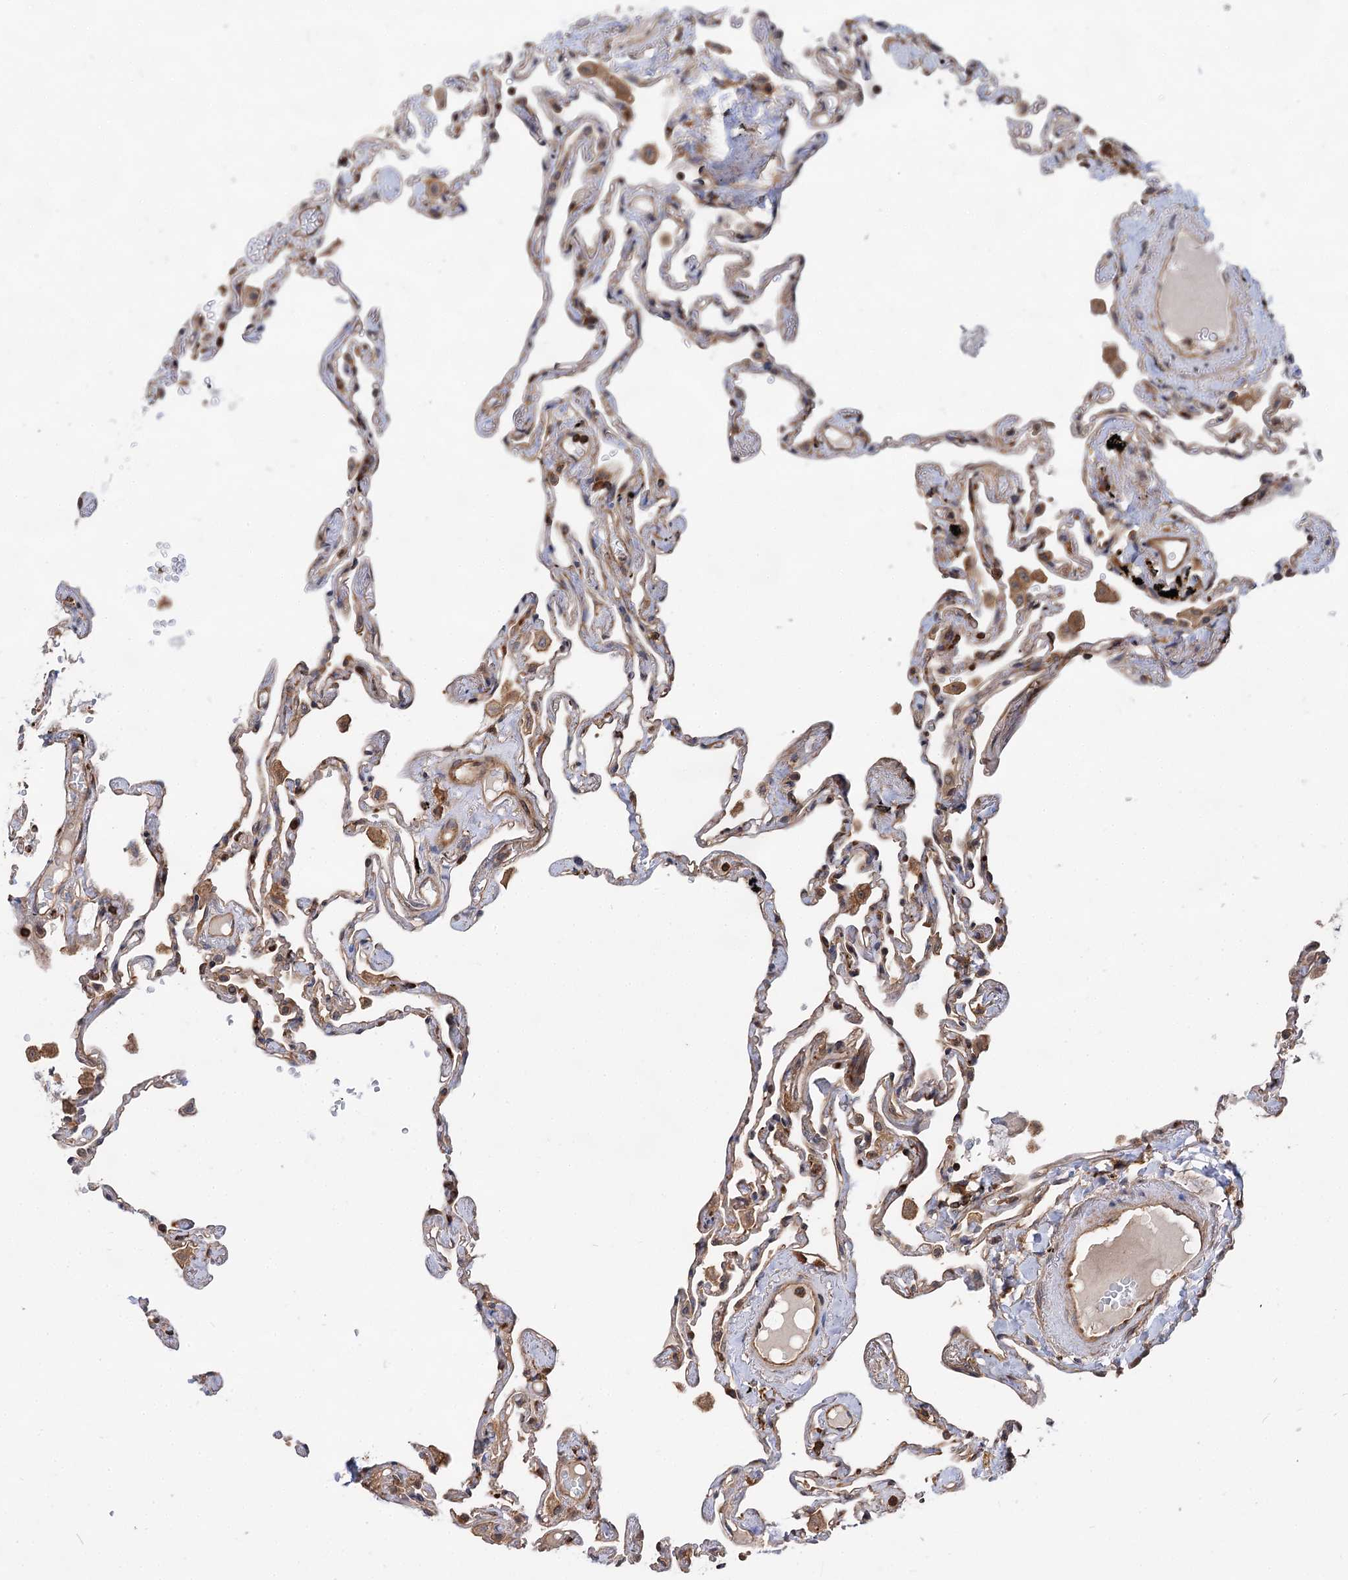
{"staining": {"intensity": "moderate", "quantity": ">75%", "location": "cytoplasmic/membranous"}, "tissue": "lung", "cell_type": "Alveolar cells", "image_type": "normal", "snomed": [{"axis": "morphology", "description": "Normal tissue, NOS"}, {"axis": "topography", "description": "Lung"}], "caption": "Benign lung was stained to show a protein in brown. There is medium levels of moderate cytoplasmic/membranous expression in approximately >75% of alveolar cells.", "gene": "PACS1", "patient": {"sex": "female", "age": 67}}